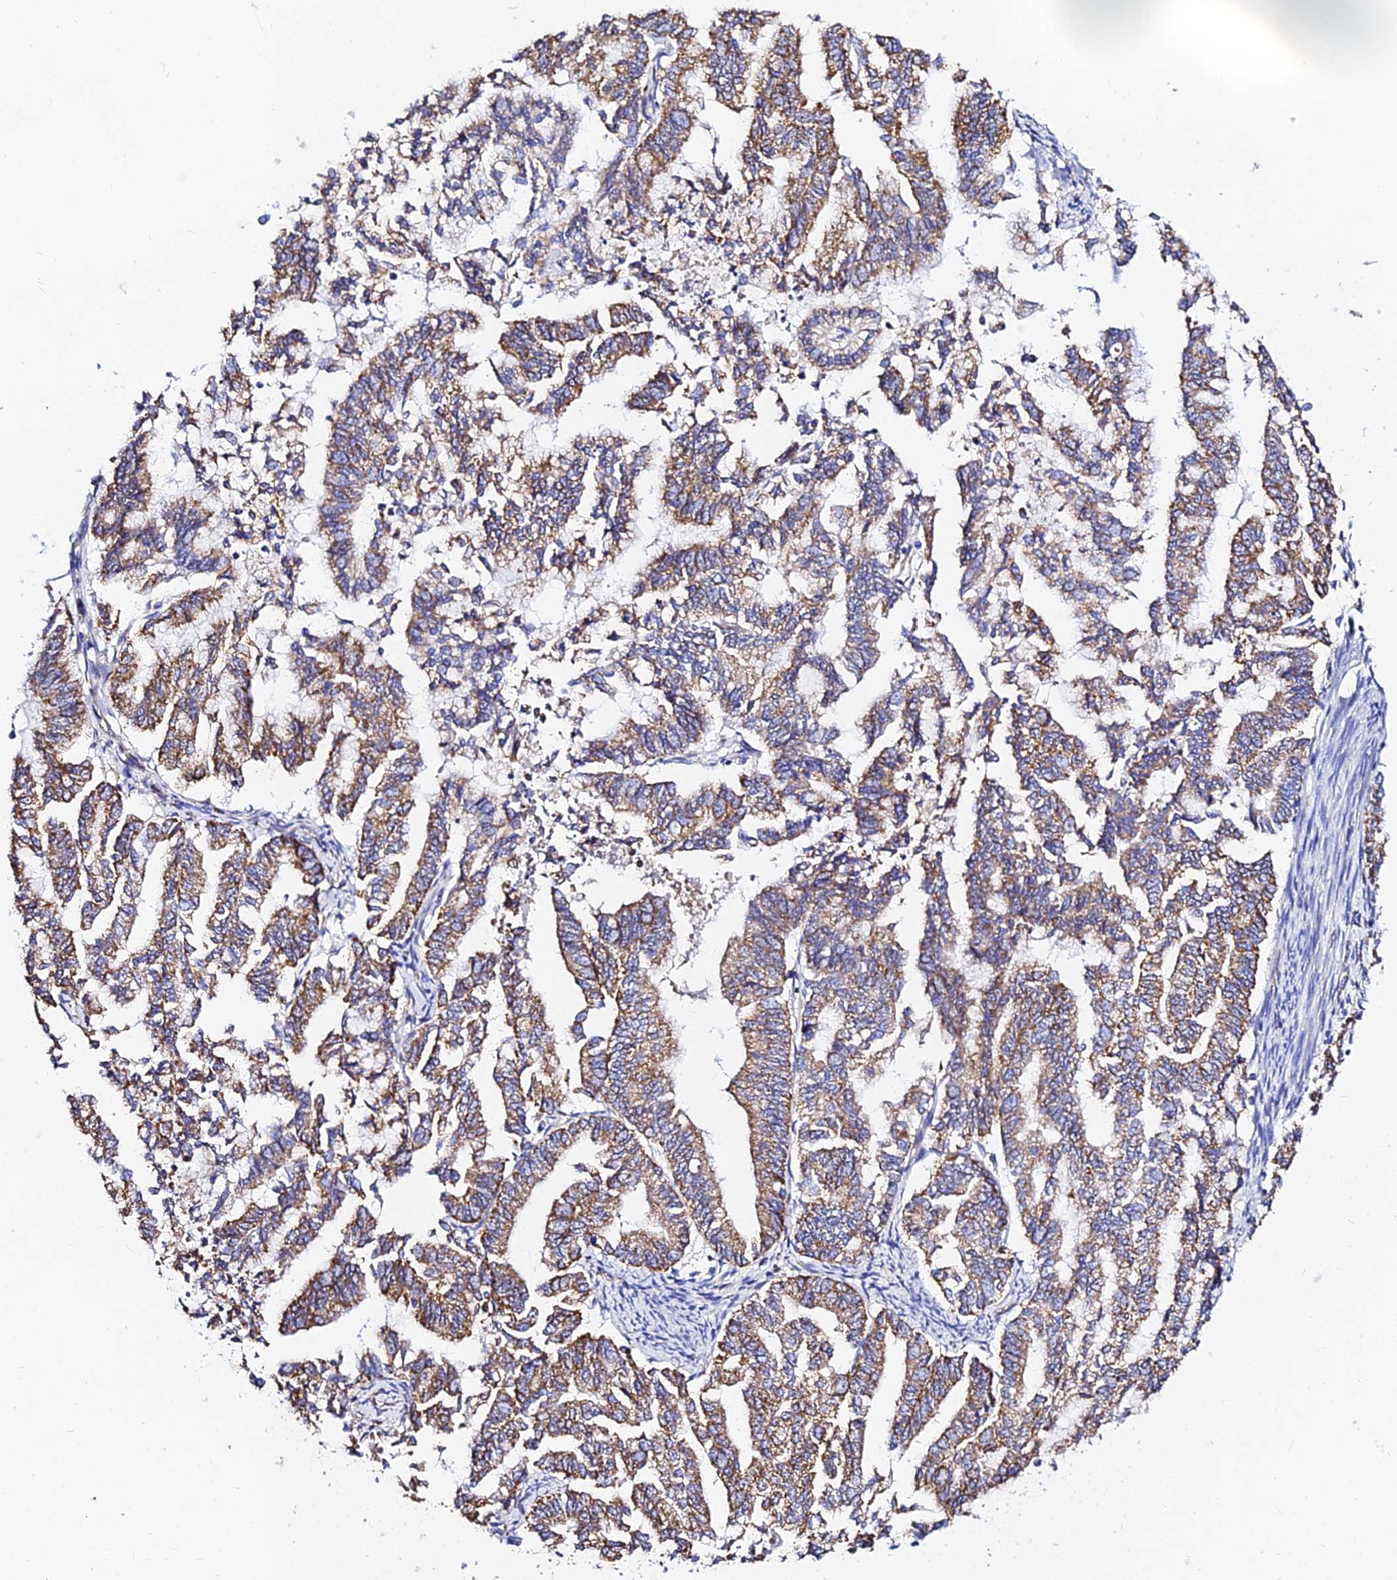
{"staining": {"intensity": "moderate", "quantity": ">75%", "location": "cytoplasmic/membranous"}, "tissue": "endometrial cancer", "cell_type": "Tumor cells", "image_type": "cancer", "snomed": [{"axis": "morphology", "description": "Adenocarcinoma, NOS"}, {"axis": "topography", "description": "Endometrium"}], "caption": "The immunohistochemical stain highlights moderate cytoplasmic/membranous staining in tumor cells of adenocarcinoma (endometrial) tissue.", "gene": "ZNF573", "patient": {"sex": "female", "age": 79}}